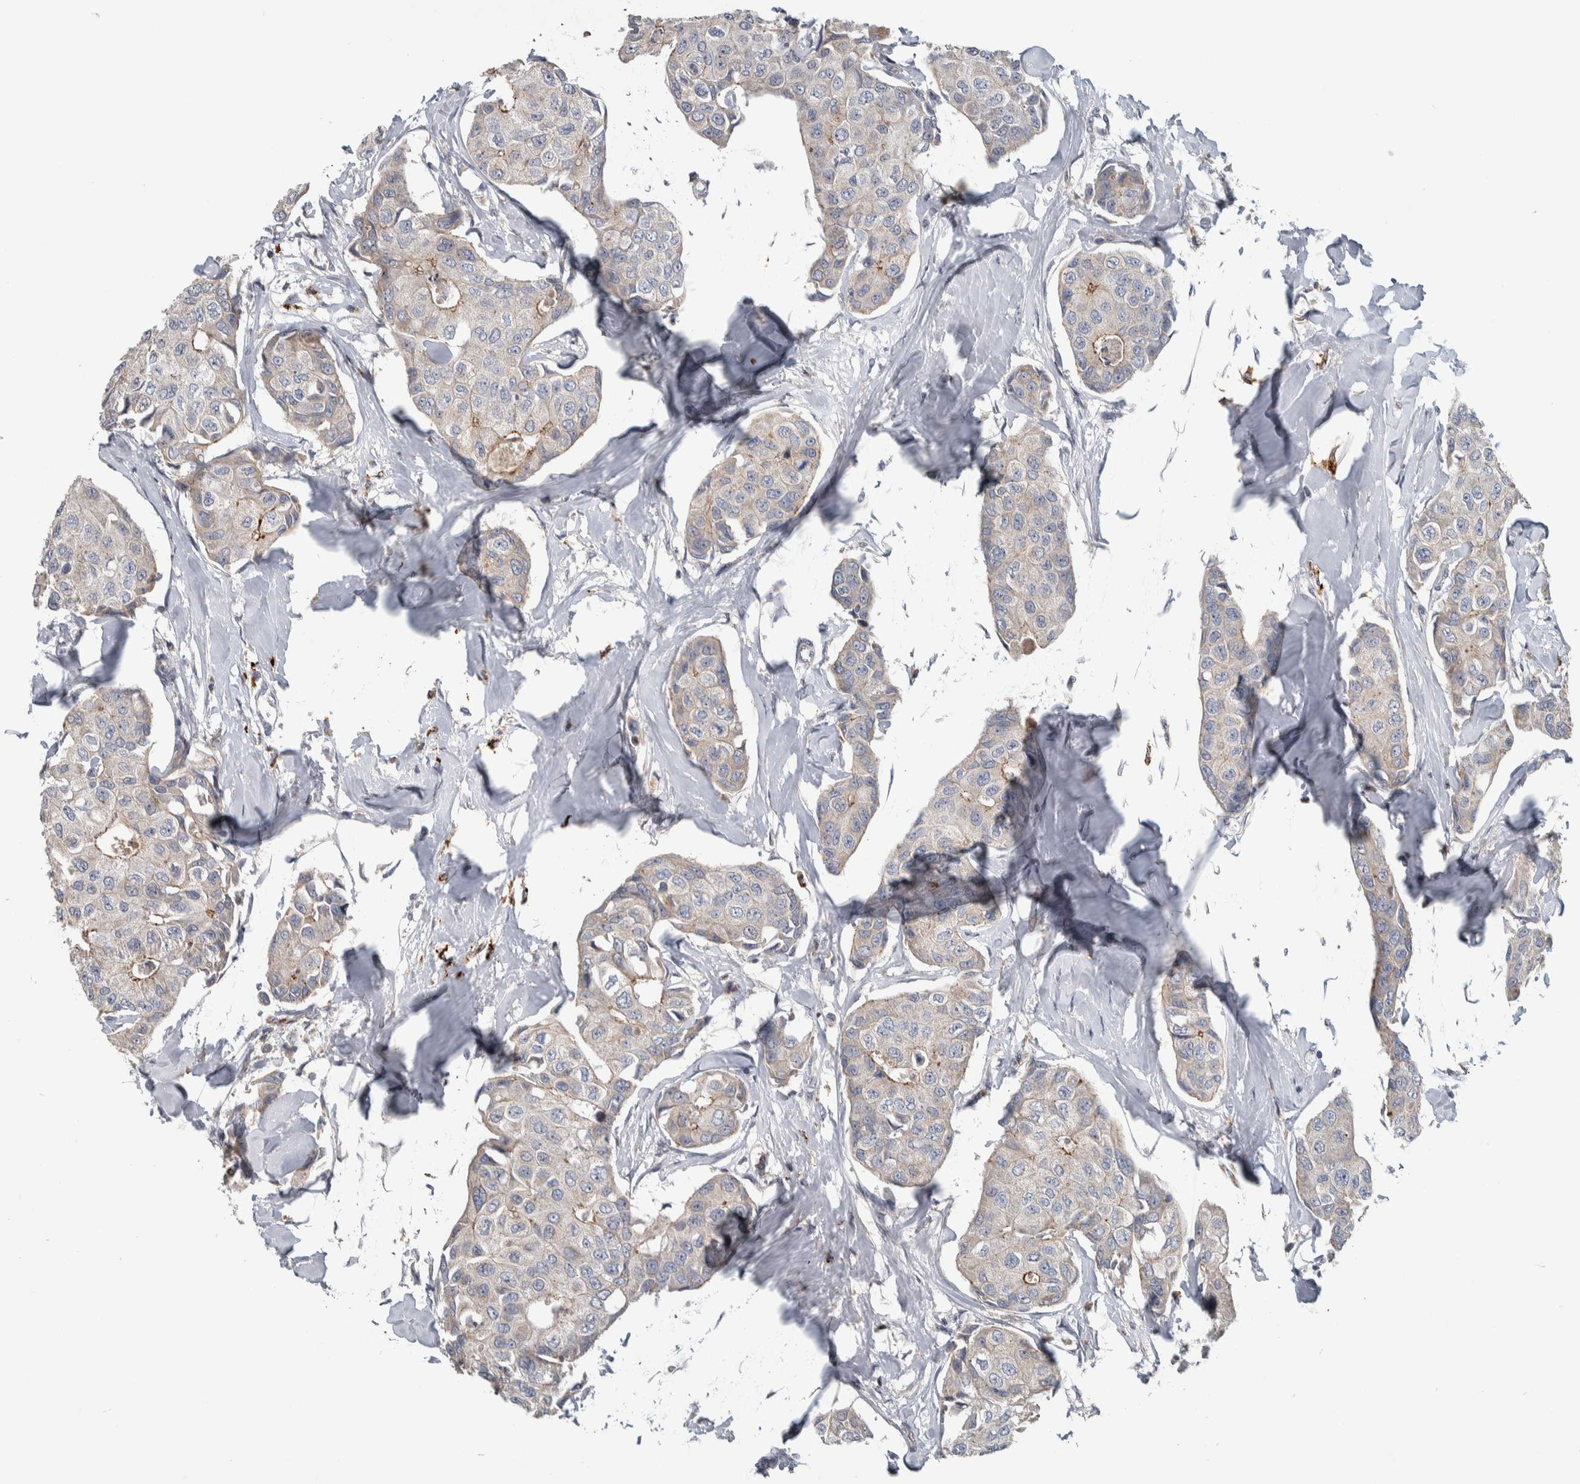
{"staining": {"intensity": "moderate", "quantity": "<25%", "location": "cytoplasmic/membranous"}, "tissue": "breast cancer", "cell_type": "Tumor cells", "image_type": "cancer", "snomed": [{"axis": "morphology", "description": "Duct carcinoma"}, {"axis": "topography", "description": "Breast"}], "caption": "Breast invasive ductal carcinoma was stained to show a protein in brown. There is low levels of moderate cytoplasmic/membranous expression in about <25% of tumor cells.", "gene": "FAM83G", "patient": {"sex": "female", "age": 80}}